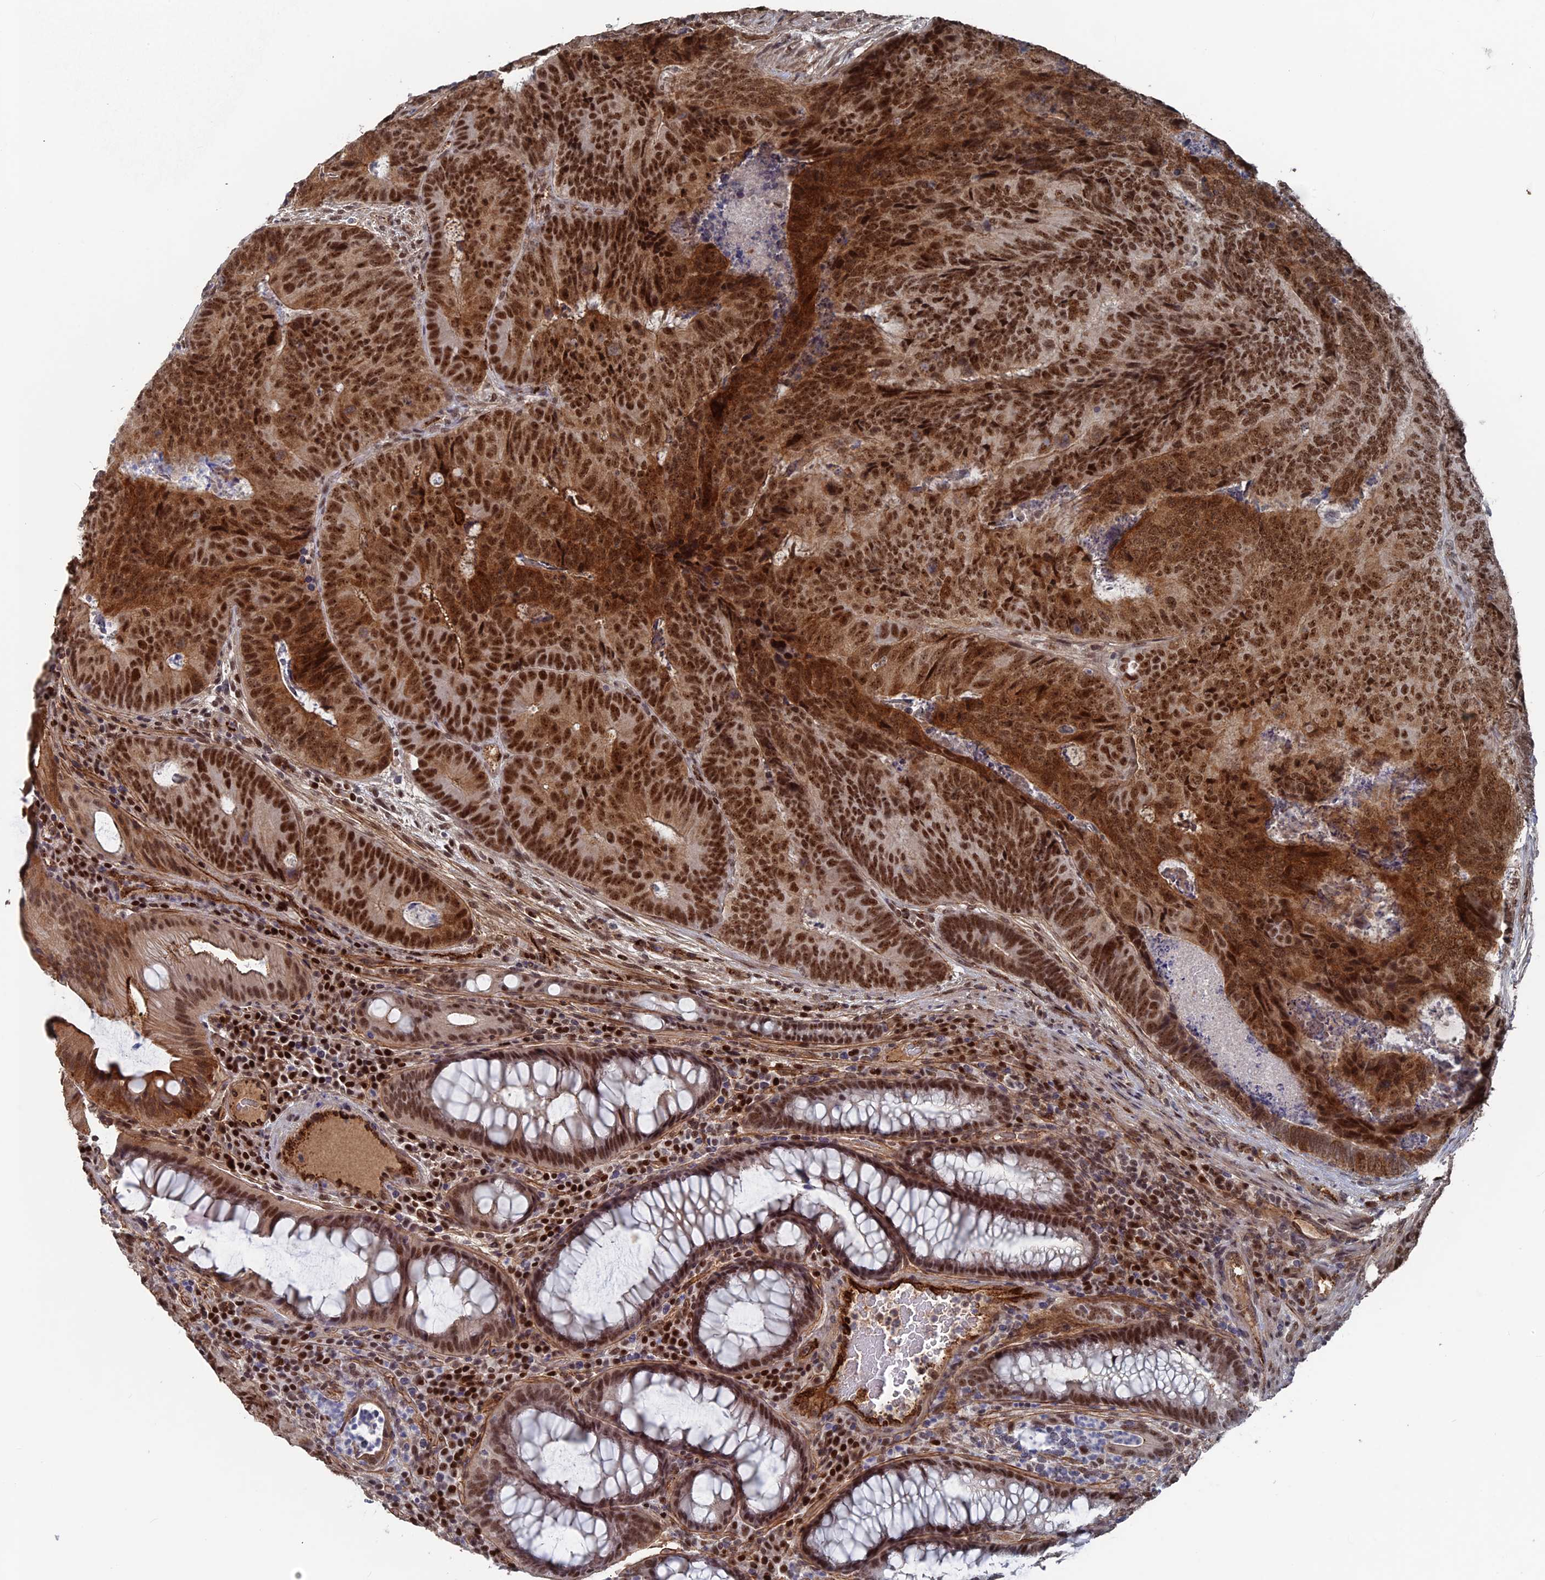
{"staining": {"intensity": "strong", "quantity": ">75%", "location": "cytoplasmic/membranous,nuclear"}, "tissue": "colorectal cancer", "cell_type": "Tumor cells", "image_type": "cancer", "snomed": [{"axis": "morphology", "description": "Adenocarcinoma, NOS"}, {"axis": "topography", "description": "Colon"}], "caption": "An image showing strong cytoplasmic/membranous and nuclear expression in approximately >75% of tumor cells in adenocarcinoma (colorectal), as visualized by brown immunohistochemical staining.", "gene": "SH3D21", "patient": {"sex": "female", "age": 67}}